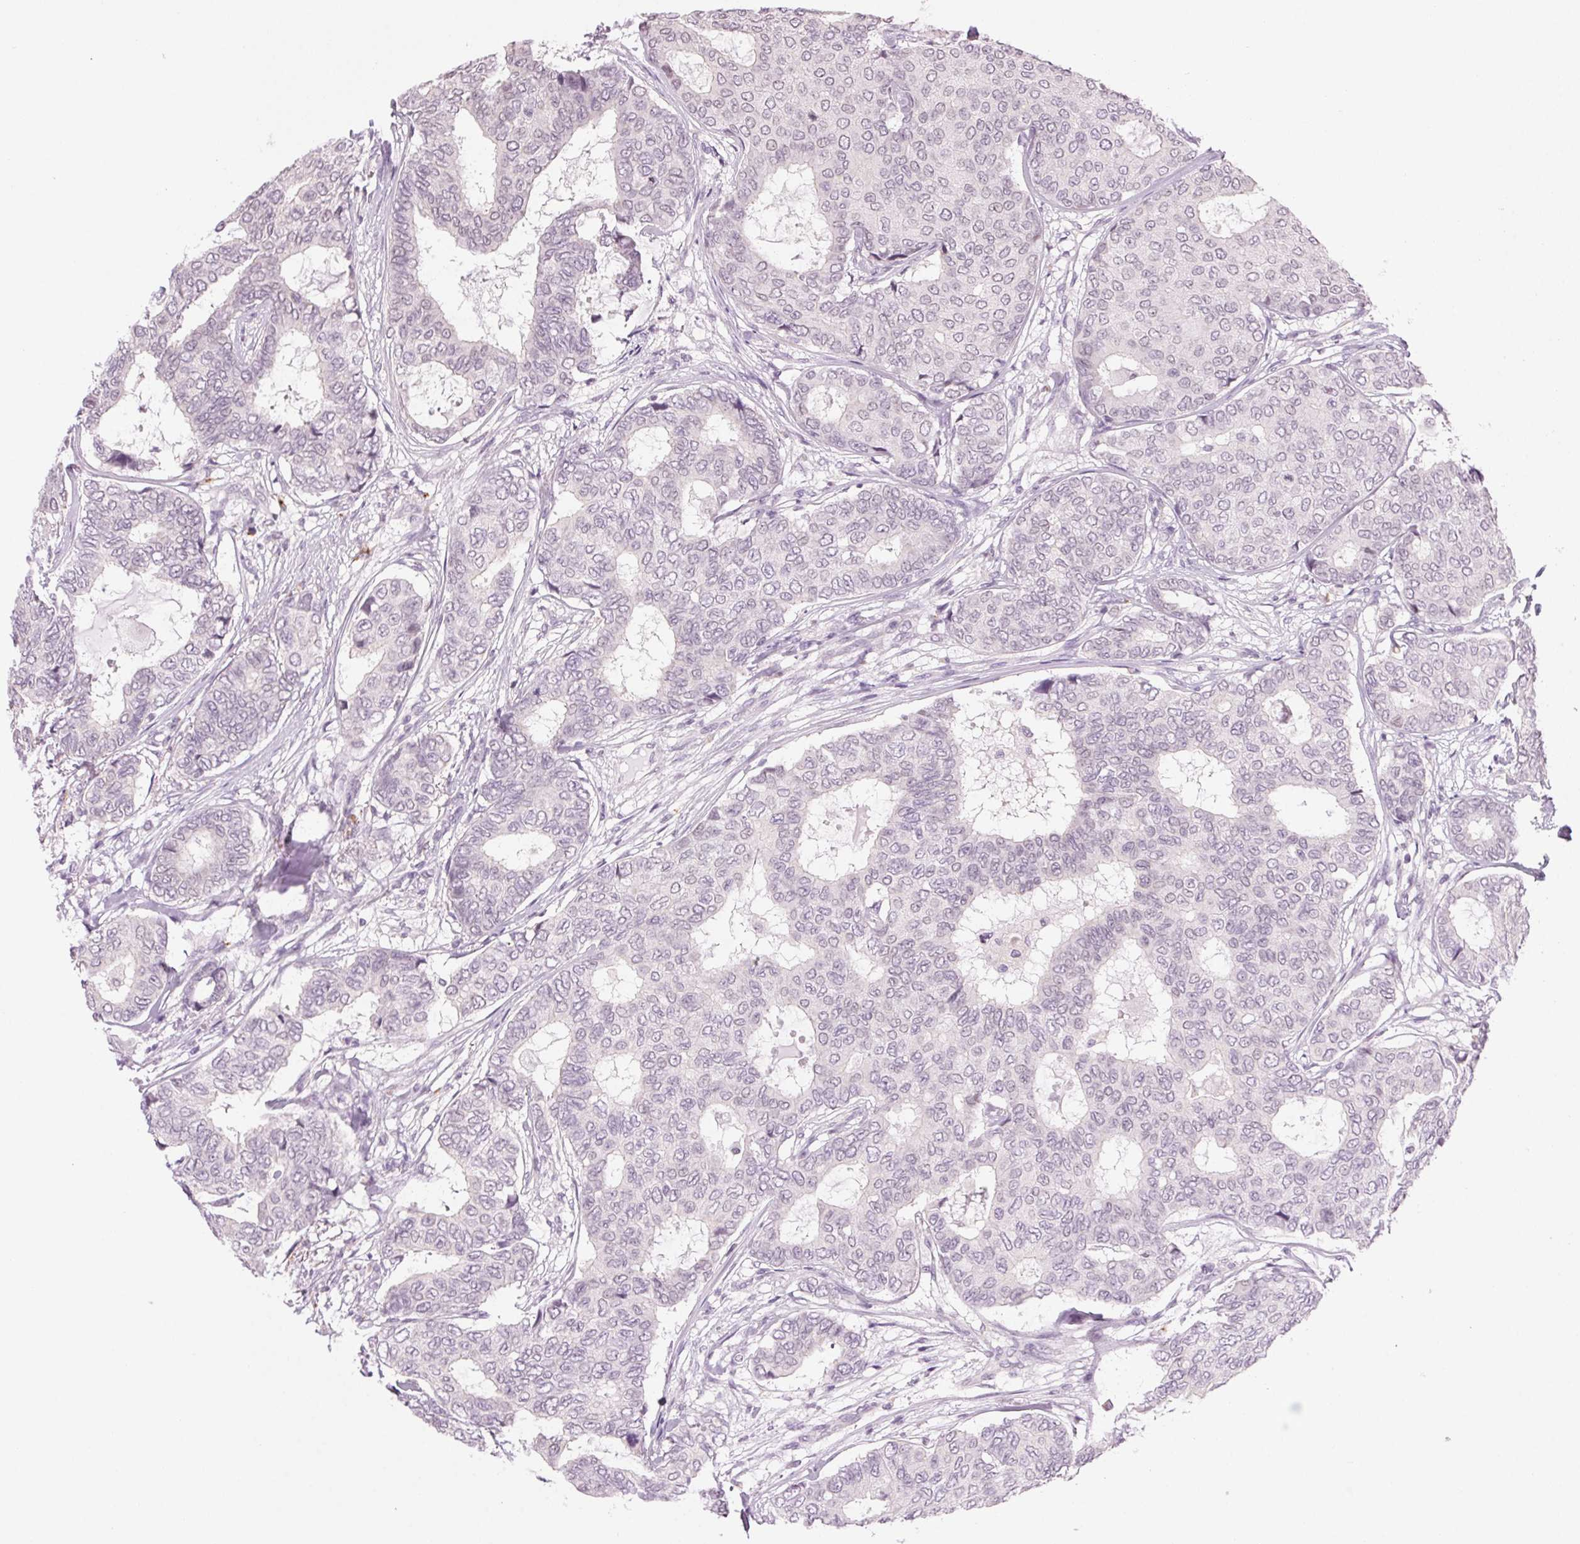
{"staining": {"intensity": "negative", "quantity": "none", "location": "none"}, "tissue": "breast cancer", "cell_type": "Tumor cells", "image_type": "cancer", "snomed": [{"axis": "morphology", "description": "Duct carcinoma"}, {"axis": "topography", "description": "Breast"}], "caption": "Infiltrating ductal carcinoma (breast) was stained to show a protein in brown. There is no significant staining in tumor cells.", "gene": "MPO", "patient": {"sex": "female", "age": 75}}